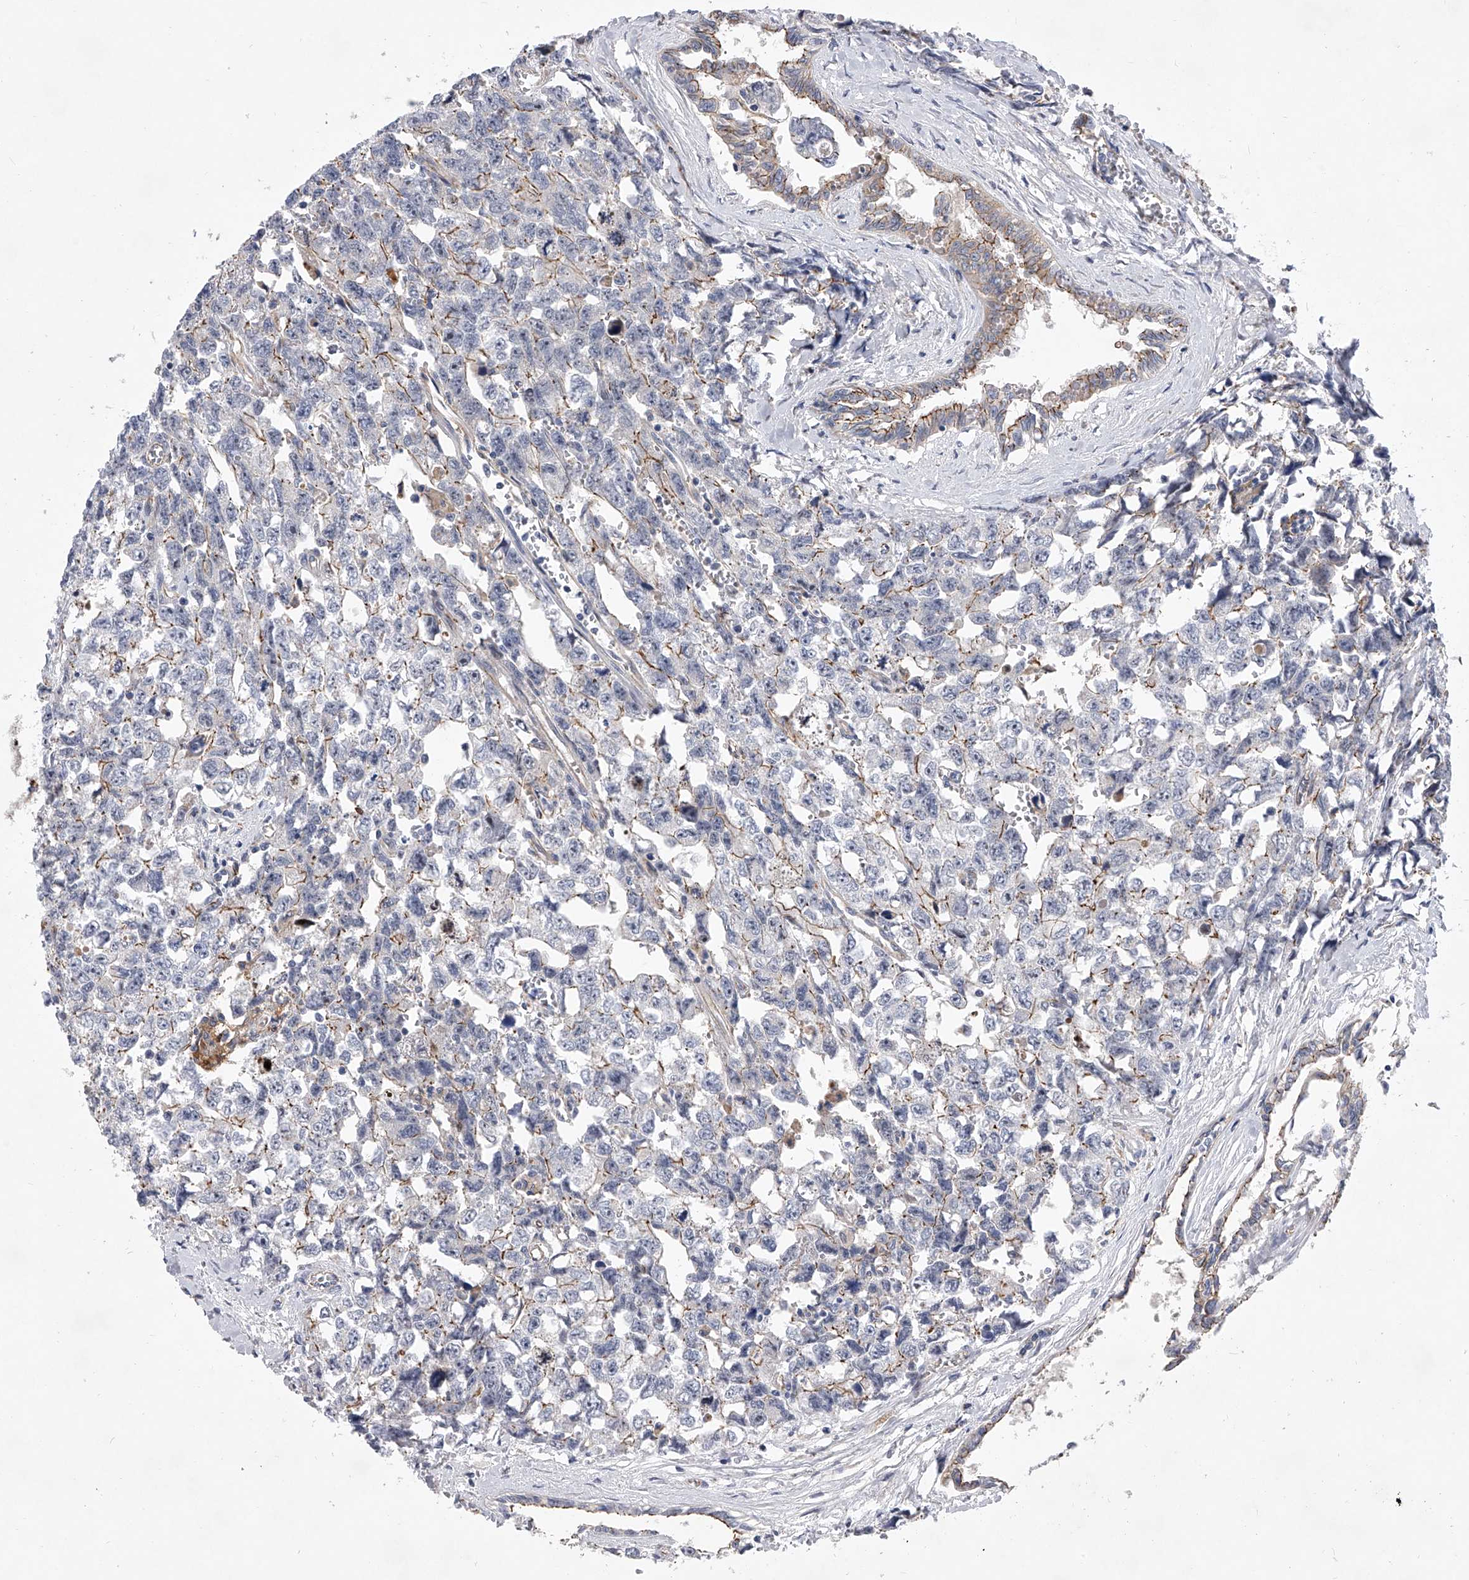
{"staining": {"intensity": "moderate", "quantity": "<25%", "location": "cytoplasmic/membranous"}, "tissue": "testis cancer", "cell_type": "Tumor cells", "image_type": "cancer", "snomed": [{"axis": "morphology", "description": "Carcinoma, Embryonal, NOS"}, {"axis": "topography", "description": "Testis"}], "caption": "Immunohistochemical staining of embryonal carcinoma (testis) exhibits low levels of moderate cytoplasmic/membranous protein staining in approximately <25% of tumor cells. The staining was performed using DAB to visualize the protein expression in brown, while the nuclei were stained in blue with hematoxylin (Magnification: 20x).", "gene": "MINDY4", "patient": {"sex": "male", "age": 31}}